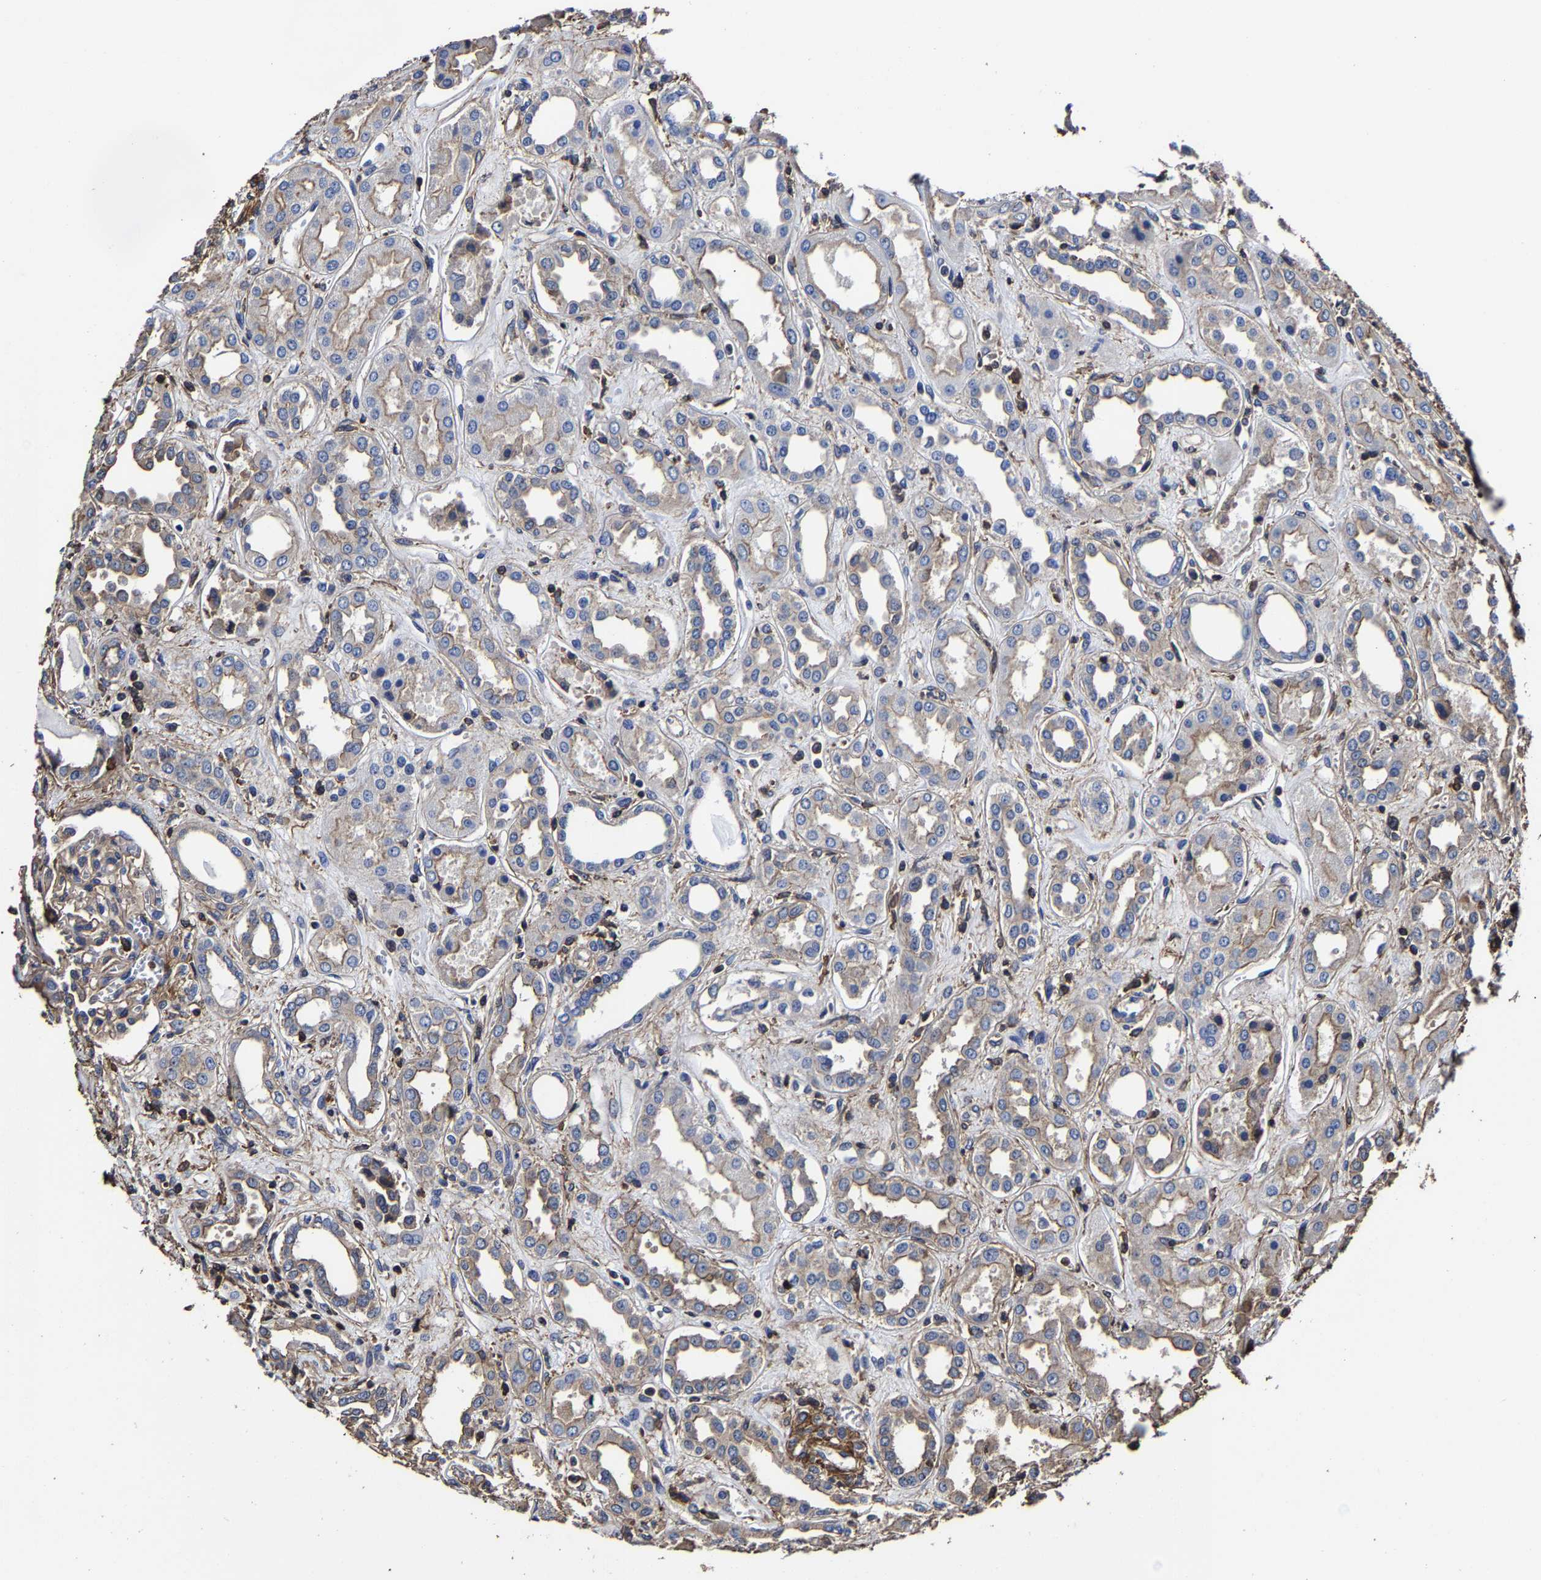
{"staining": {"intensity": "weak", "quantity": "25%-75%", "location": "cytoplasmic/membranous"}, "tissue": "kidney", "cell_type": "Cells in glomeruli", "image_type": "normal", "snomed": [{"axis": "morphology", "description": "Normal tissue, NOS"}, {"axis": "topography", "description": "Kidney"}], "caption": "Brown immunohistochemical staining in normal kidney displays weak cytoplasmic/membranous expression in approximately 25%-75% of cells in glomeruli.", "gene": "SSH3", "patient": {"sex": "male", "age": 59}}